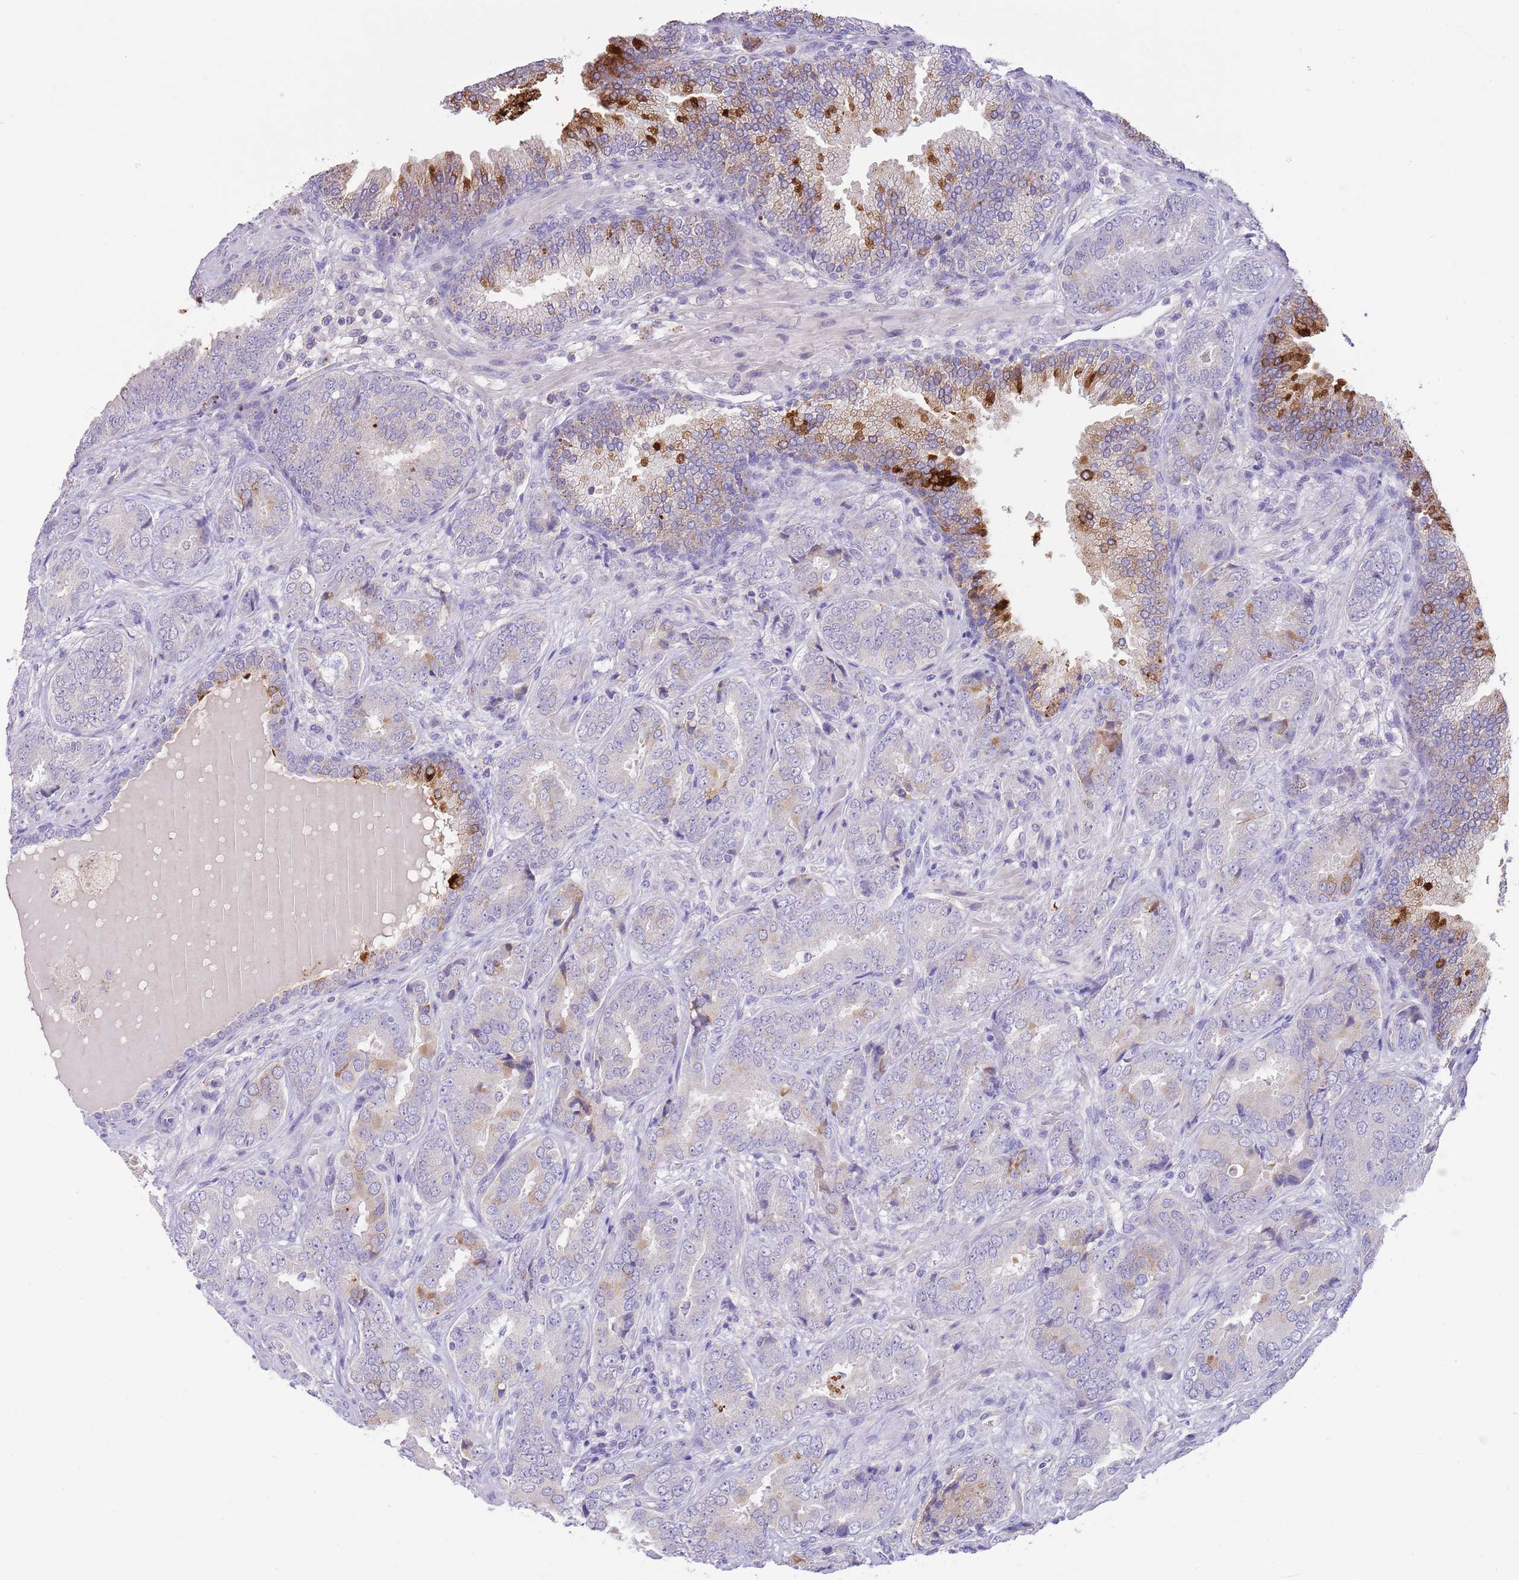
{"staining": {"intensity": "negative", "quantity": "none", "location": "none"}, "tissue": "prostate cancer", "cell_type": "Tumor cells", "image_type": "cancer", "snomed": [{"axis": "morphology", "description": "Adenocarcinoma, High grade"}, {"axis": "topography", "description": "Prostate"}], "caption": "A micrograph of prostate cancer stained for a protein exhibits no brown staining in tumor cells. (Immunohistochemistry, brightfield microscopy, high magnification).", "gene": "SFTPA1", "patient": {"sex": "male", "age": 71}}